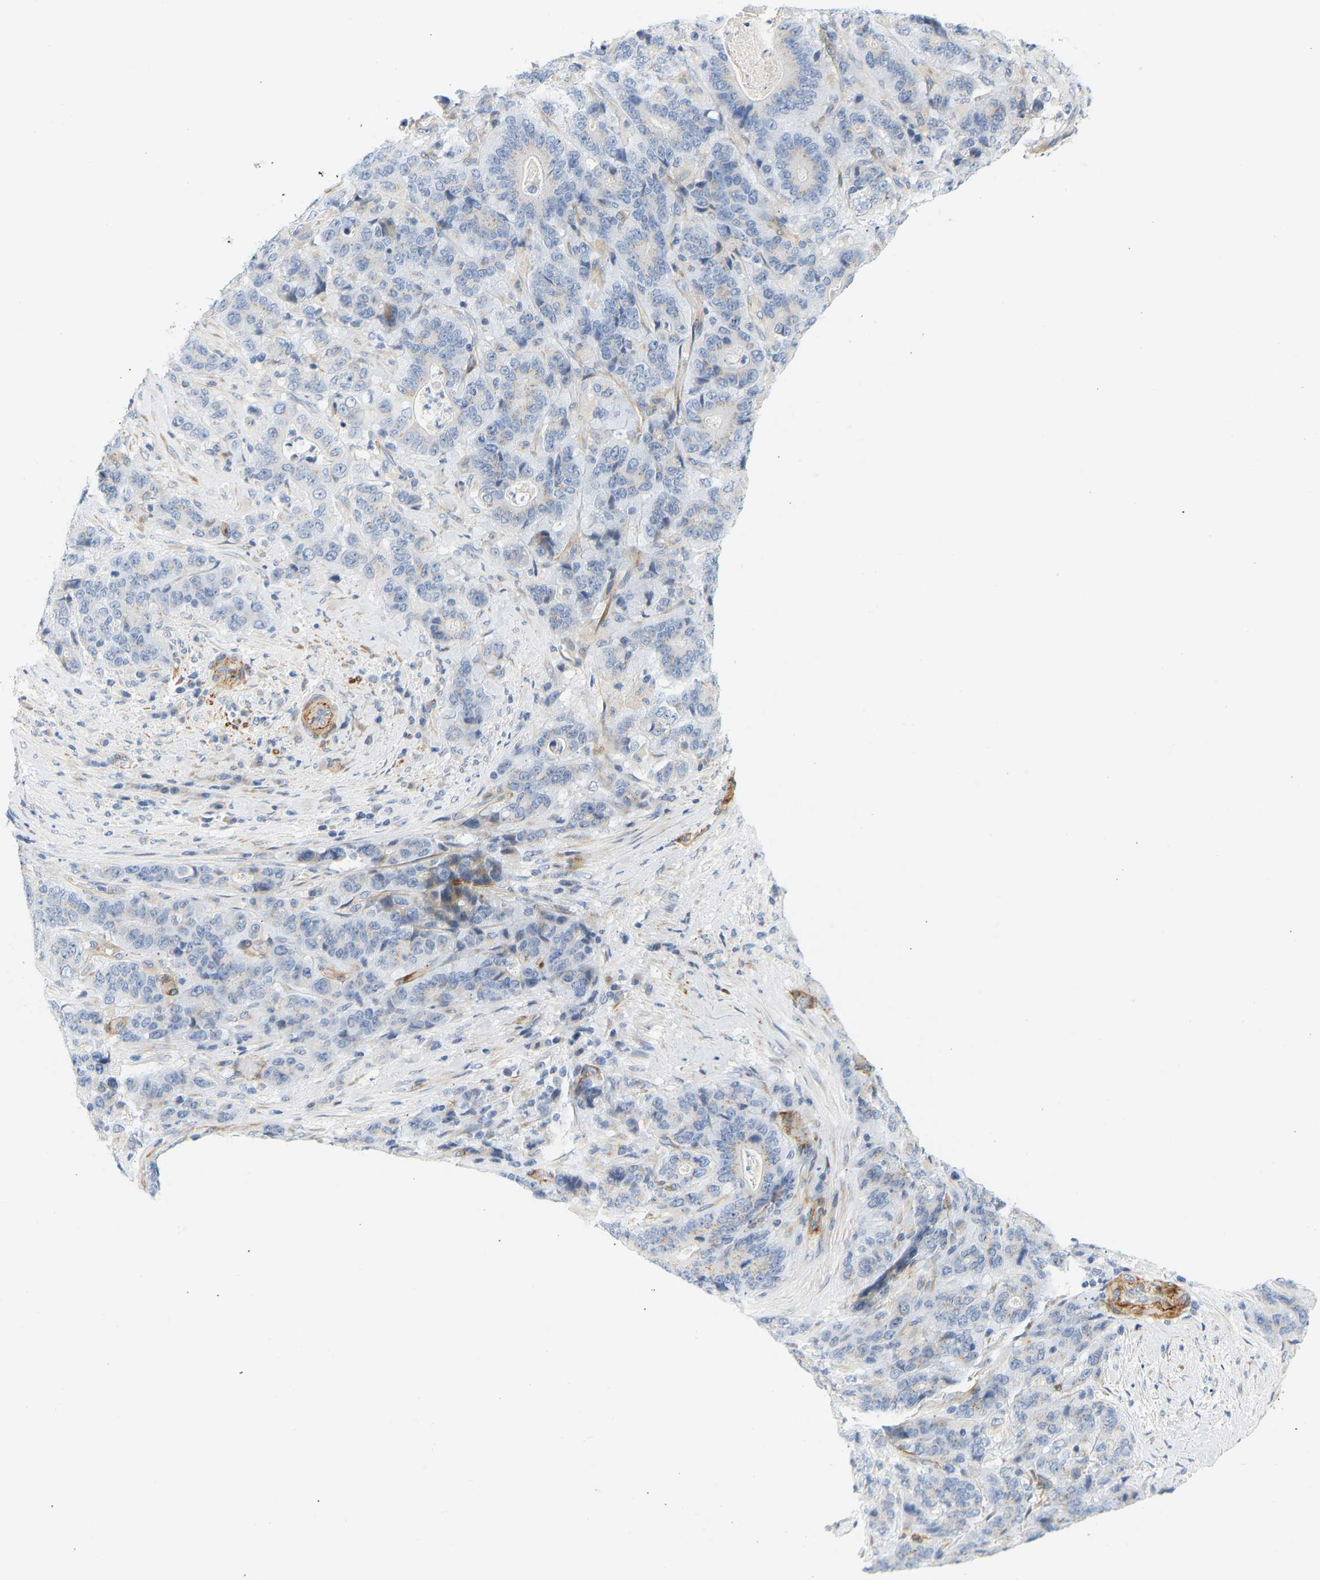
{"staining": {"intensity": "negative", "quantity": "none", "location": "none"}, "tissue": "stomach cancer", "cell_type": "Tumor cells", "image_type": "cancer", "snomed": [{"axis": "morphology", "description": "Adenocarcinoma, NOS"}, {"axis": "topography", "description": "Stomach"}], "caption": "Protein analysis of stomach adenocarcinoma shows no significant positivity in tumor cells. (Immunohistochemistry (ihc), brightfield microscopy, high magnification).", "gene": "SLC30A7", "patient": {"sex": "female", "age": 73}}